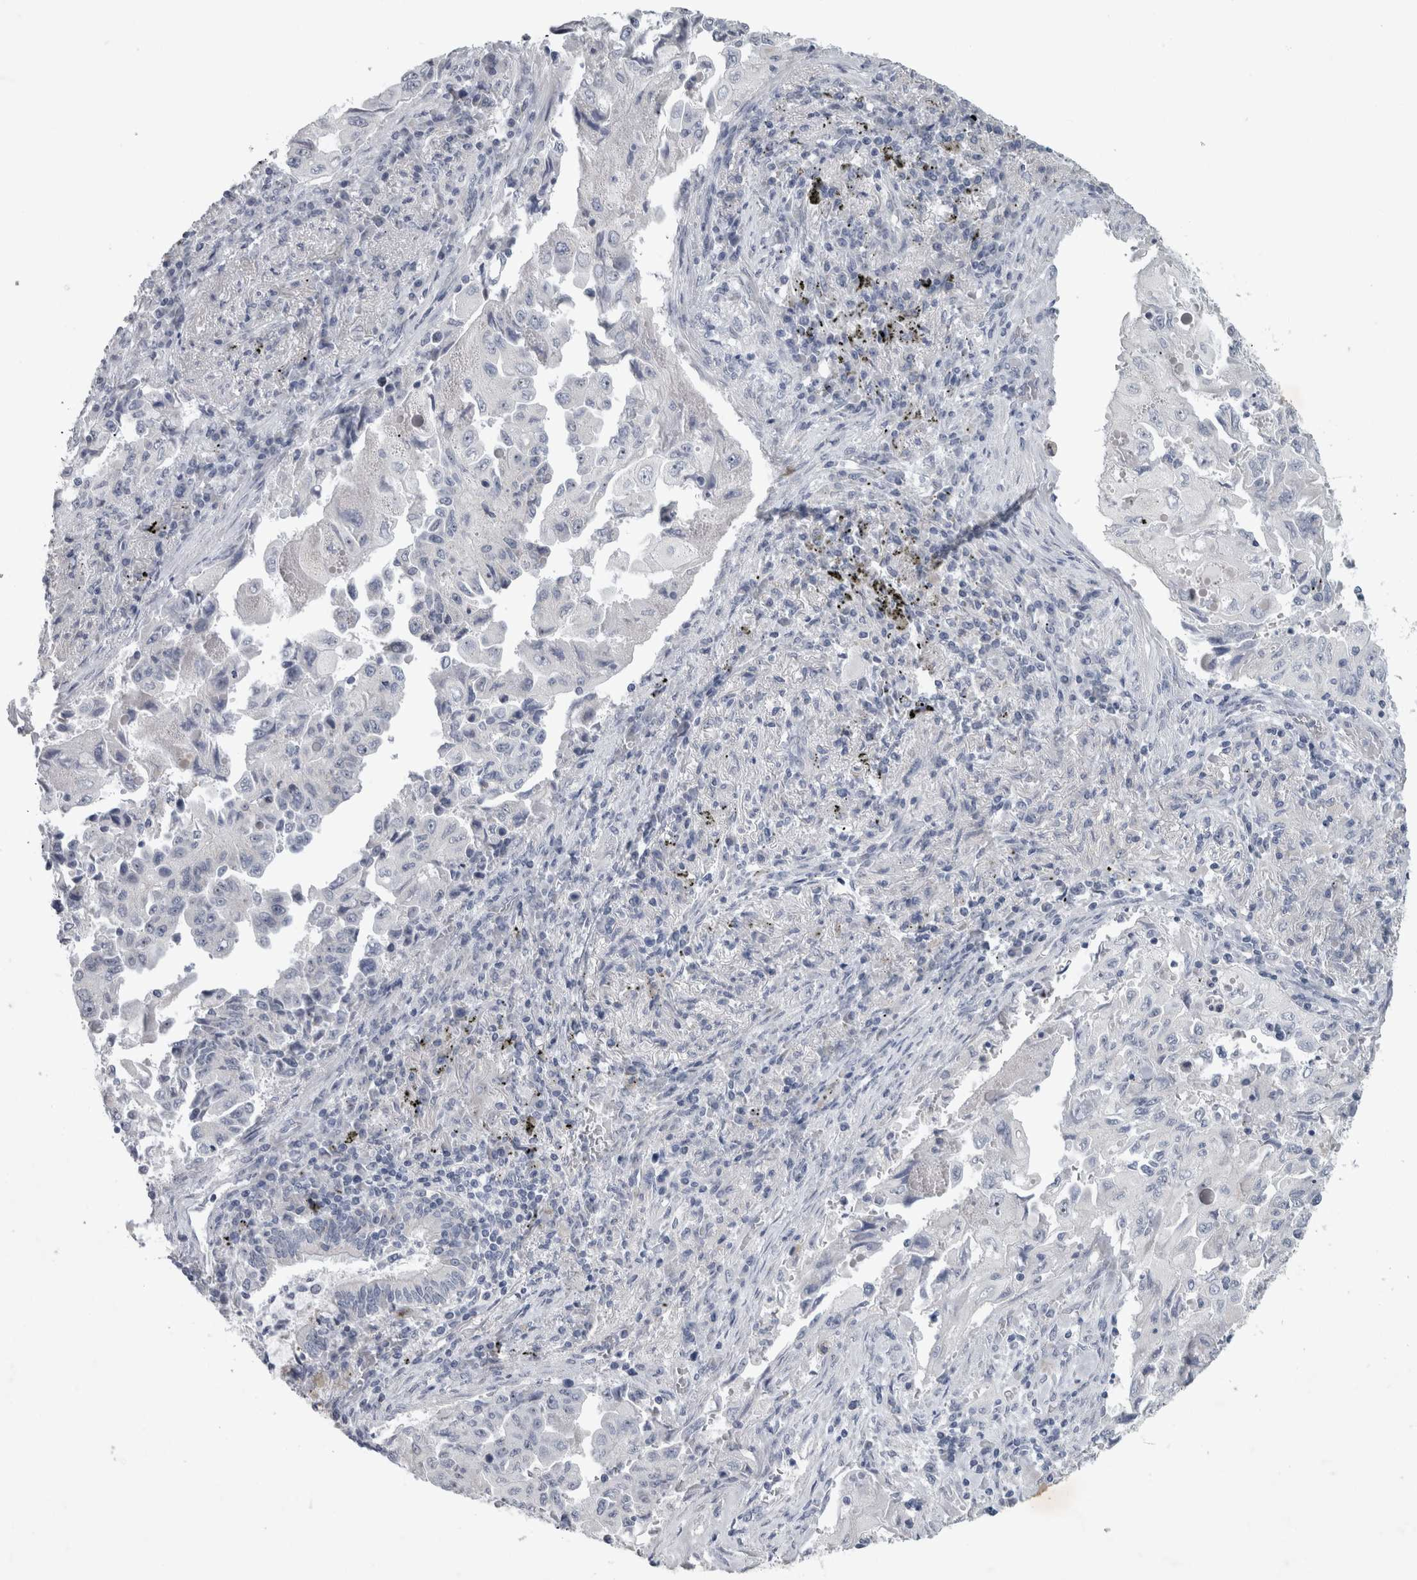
{"staining": {"intensity": "negative", "quantity": "none", "location": "none"}, "tissue": "lung cancer", "cell_type": "Tumor cells", "image_type": "cancer", "snomed": [{"axis": "morphology", "description": "Adenocarcinoma, NOS"}, {"axis": "topography", "description": "Lung"}], "caption": "This is a histopathology image of immunohistochemistry (IHC) staining of adenocarcinoma (lung), which shows no expression in tumor cells.", "gene": "FXYD7", "patient": {"sex": "female", "age": 51}}